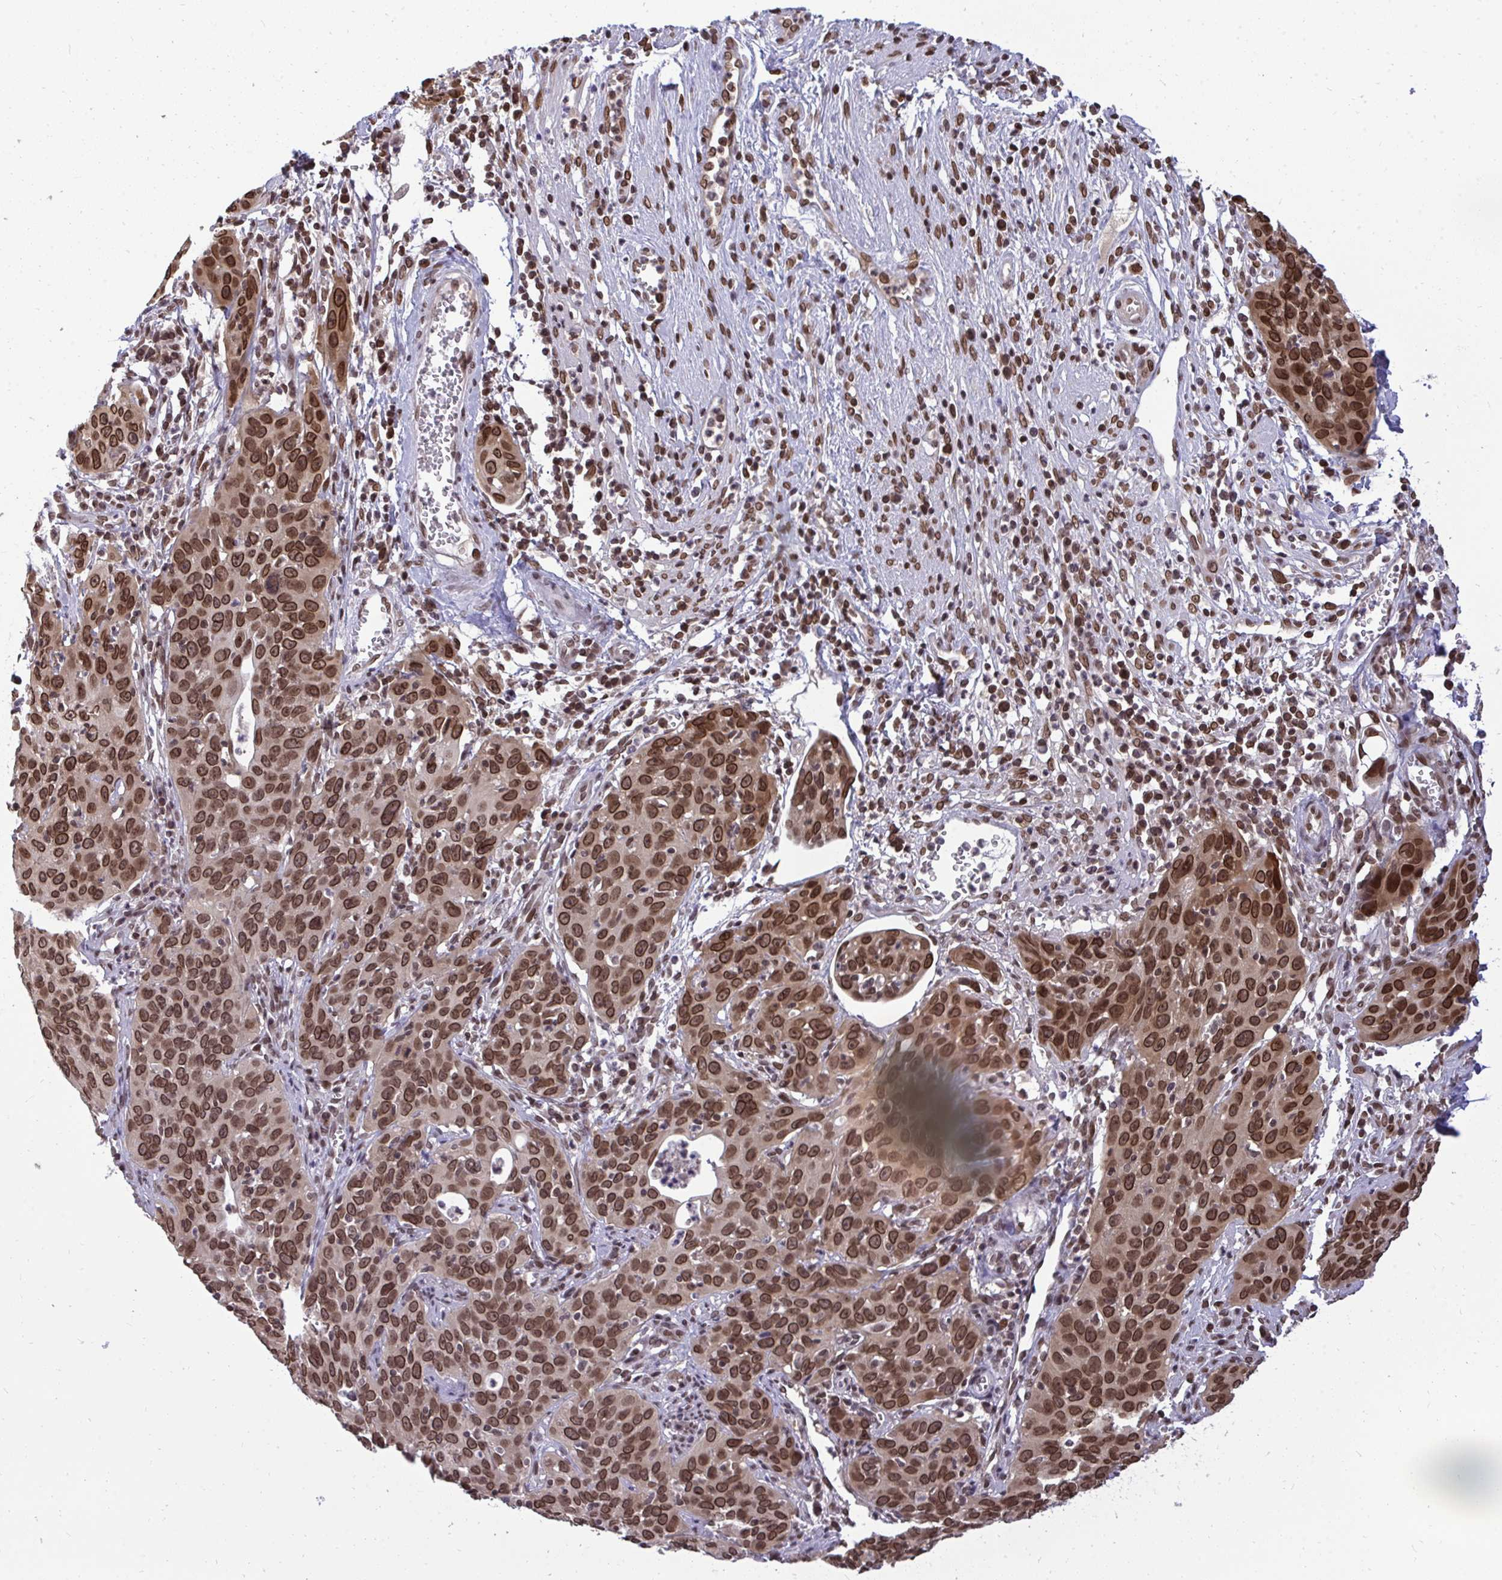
{"staining": {"intensity": "moderate", "quantity": ">75%", "location": "cytoplasmic/membranous,nuclear"}, "tissue": "cervical cancer", "cell_type": "Tumor cells", "image_type": "cancer", "snomed": [{"axis": "morphology", "description": "Squamous cell carcinoma, NOS"}, {"axis": "topography", "description": "Cervix"}], "caption": "Immunohistochemical staining of squamous cell carcinoma (cervical) reveals moderate cytoplasmic/membranous and nuclear protein positivity in approximately >75% of tumor cells.", "gene": "JPT1", "patient": {"sex": "female", "age": 36}}